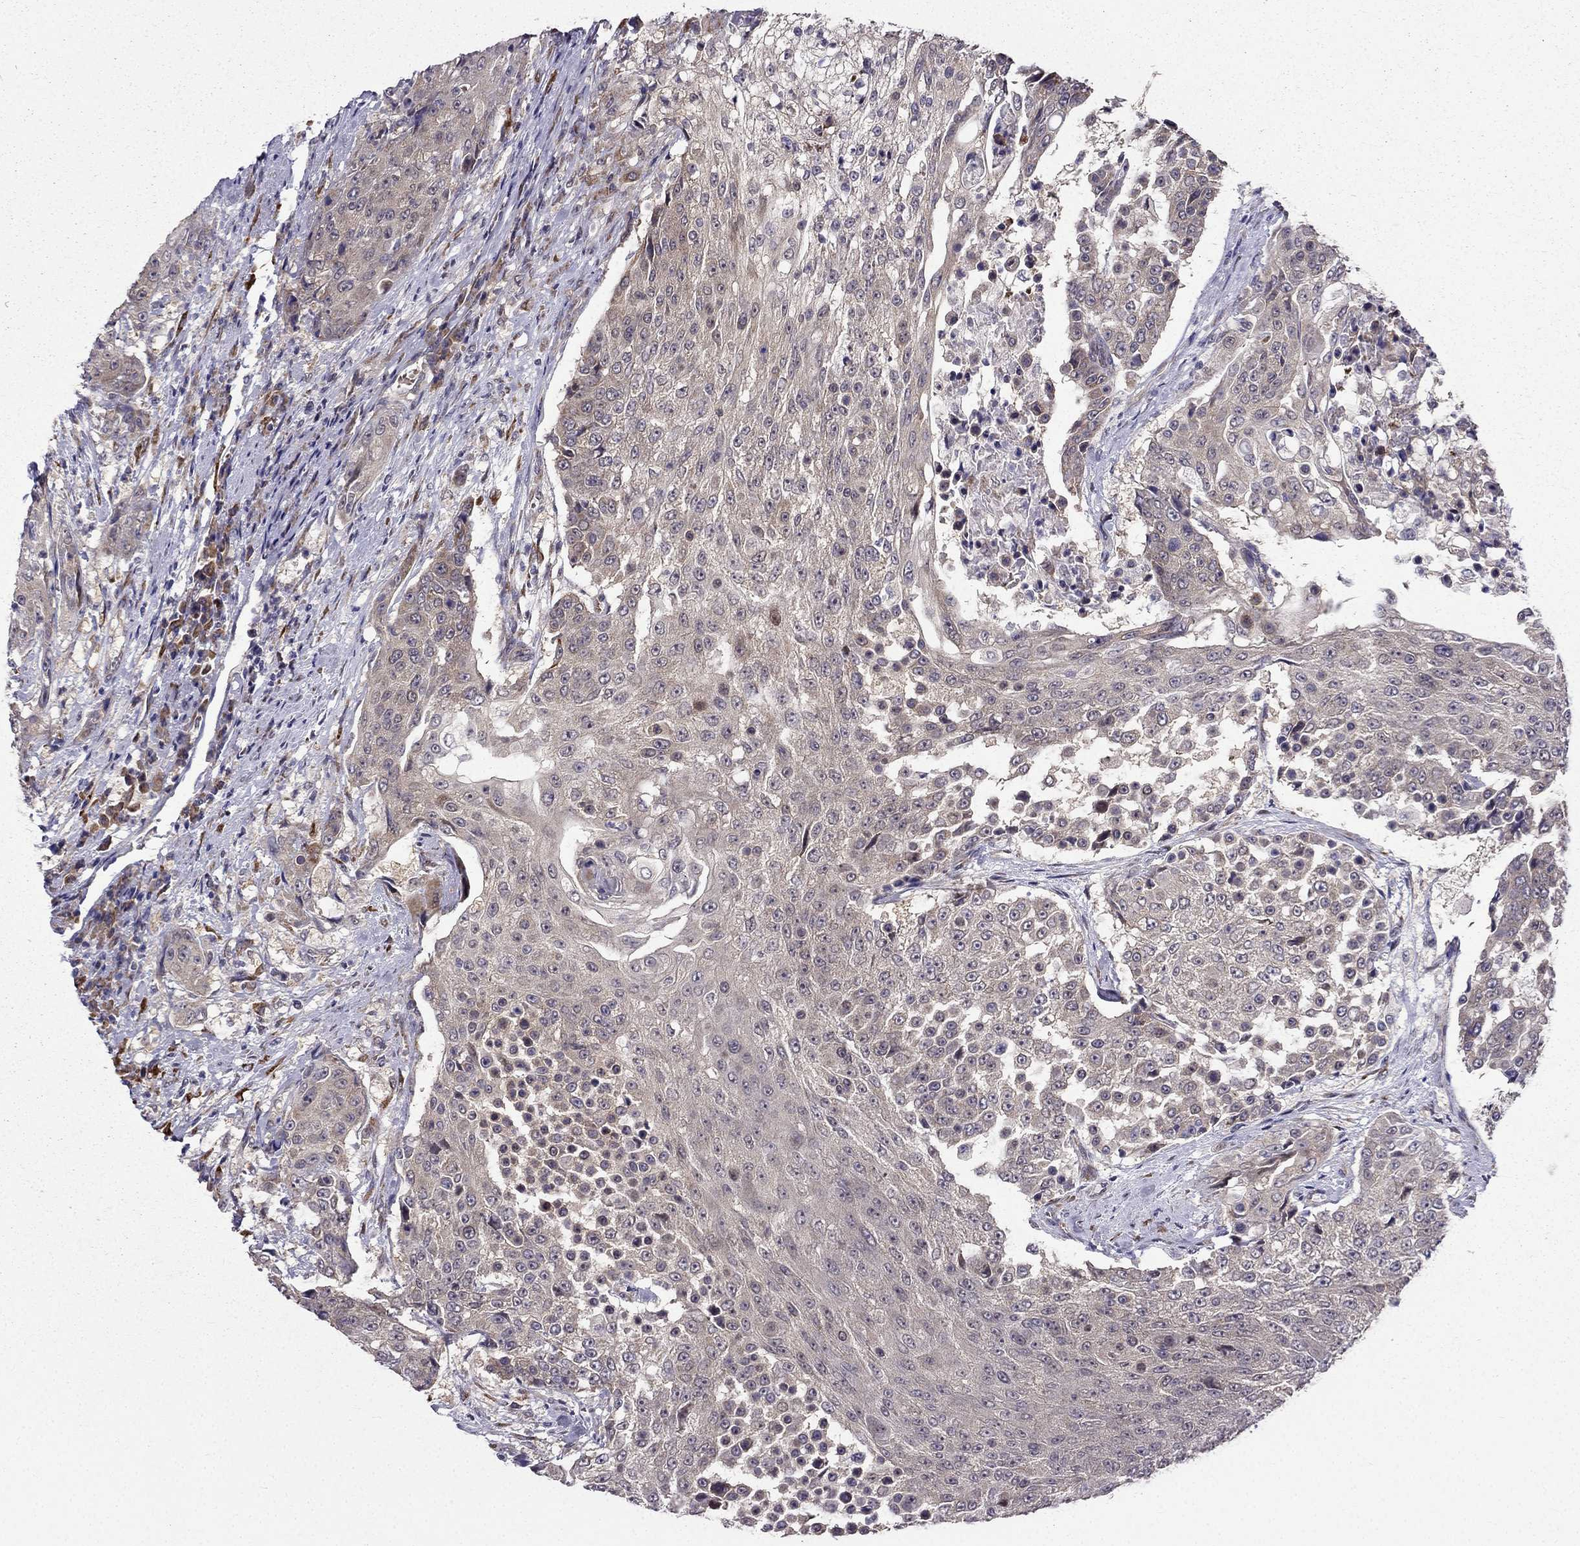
{"staining": {"intensity": "weak", "quantity": "<25%", "location": "cytoplasmic/membranous"}, "tissue": "urothelial cancer", "cell_type": "Tumor cells", "image_type": "cancer", "snomed": [{"axis": "morphology", "description": "Urothelial carcinoma, High grade"}, {"axis": "topography", "description": "Urinary bladder"}], "caption": "Urothelial carcinoma (high-grade) stained for a protein using IHC exhibits no positivity tumor cells.", "gene": "ARHGEF28", "patient": {"sex": "female", "age": 63}}